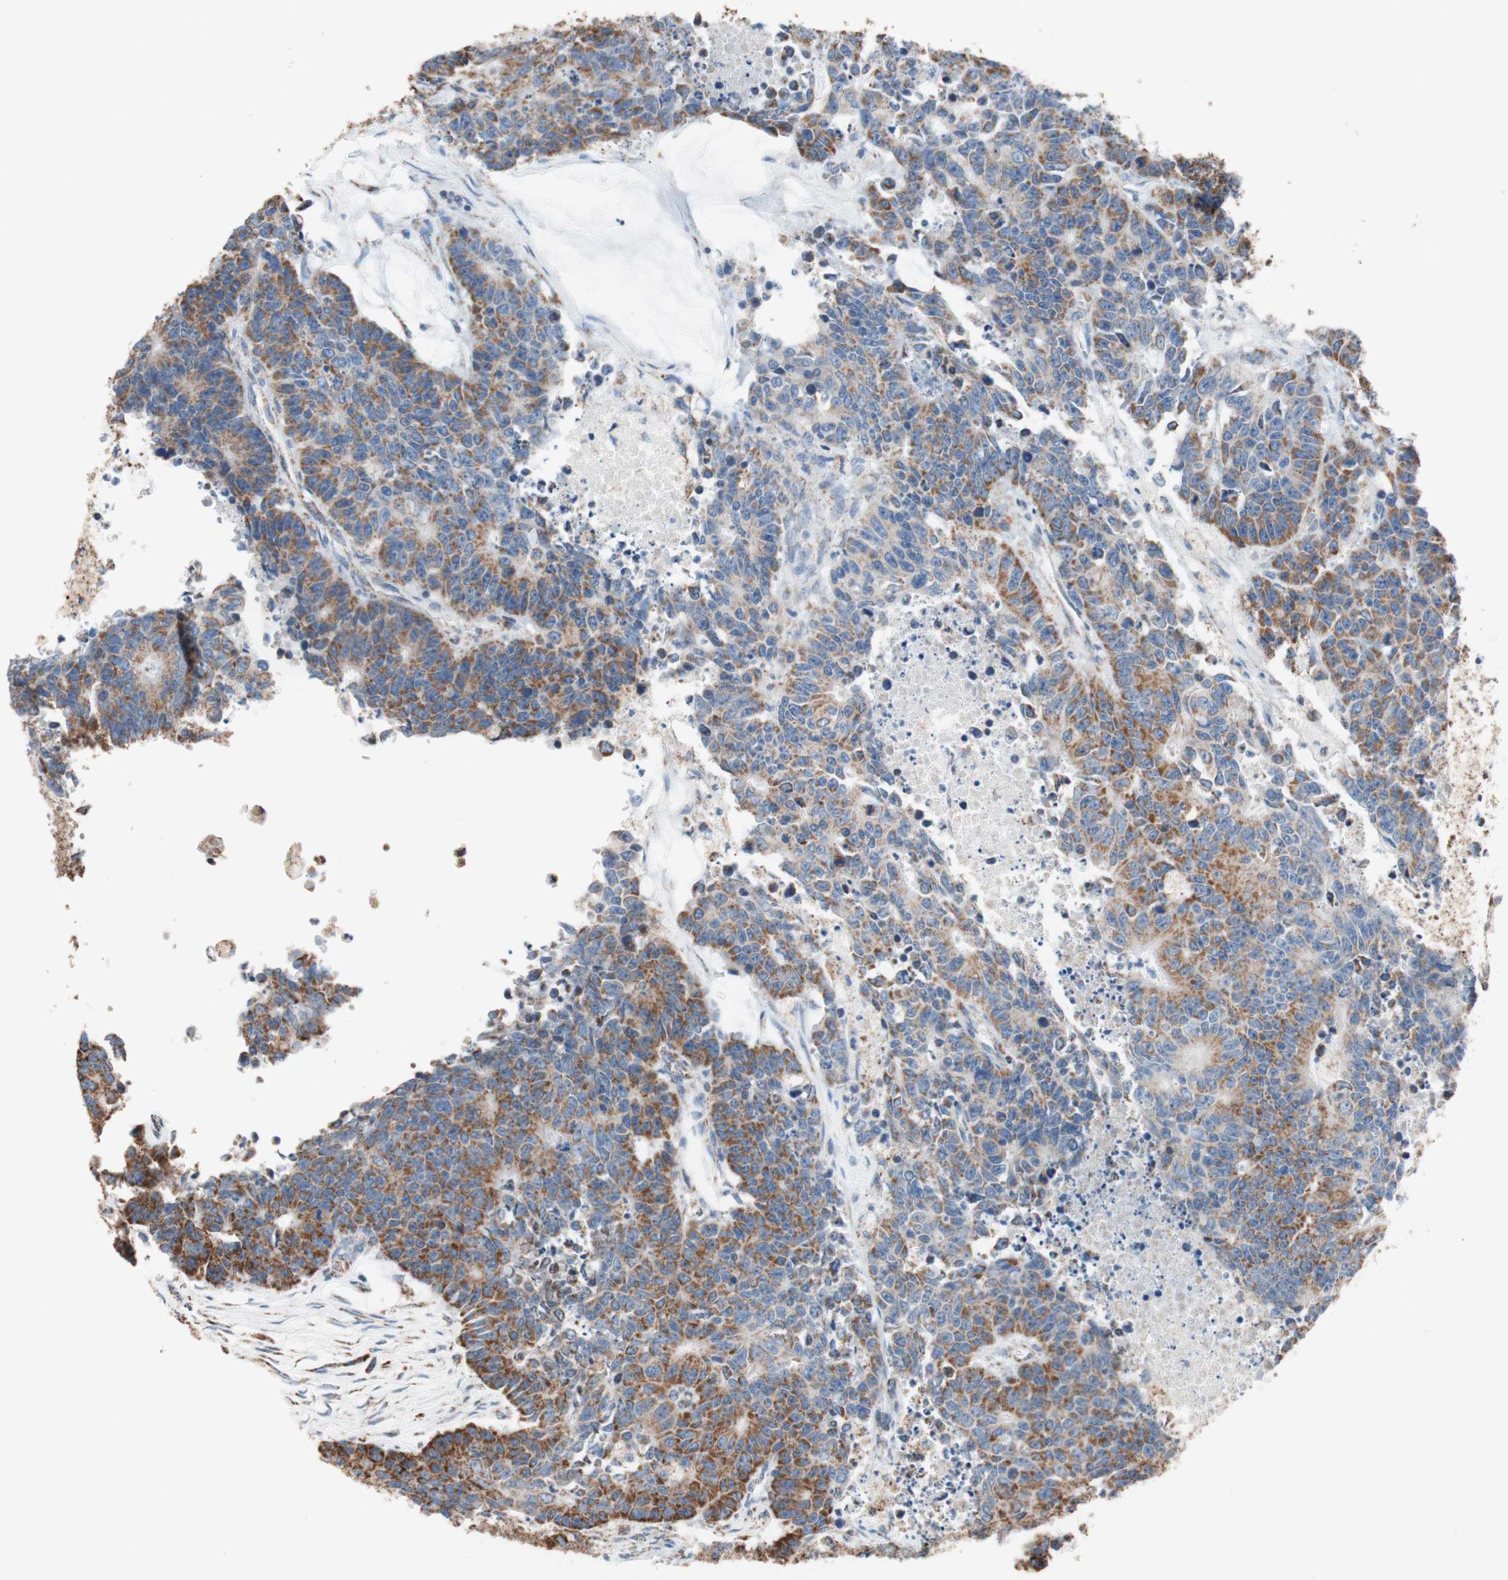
{"staining": {"intensity": "moderate", "quantity": ">75%", "location": "cytoplasmic/membranous"}, "tissue": "colorectal cancer", "cell_type": "Tumor cells", "image_type": "cancer", "snomed": [{"axis": "morphology", "description": "Adenocarcinoma, NOS"}, {"axis": "topography", "description": "Colon"}], "caption": "A high-resolution photomicrograph shows IHC staining of colorectal cancer, which demonstrates moderate cytoplasmic/membranous positivity in about >75% of tumor cells. (DAB (3,3'-diaminobenzidine) = brown stain, brightfield microscopy at high magnification).", "gene": "PCSK4", "patient": {"sex": "female", "age": 86}}